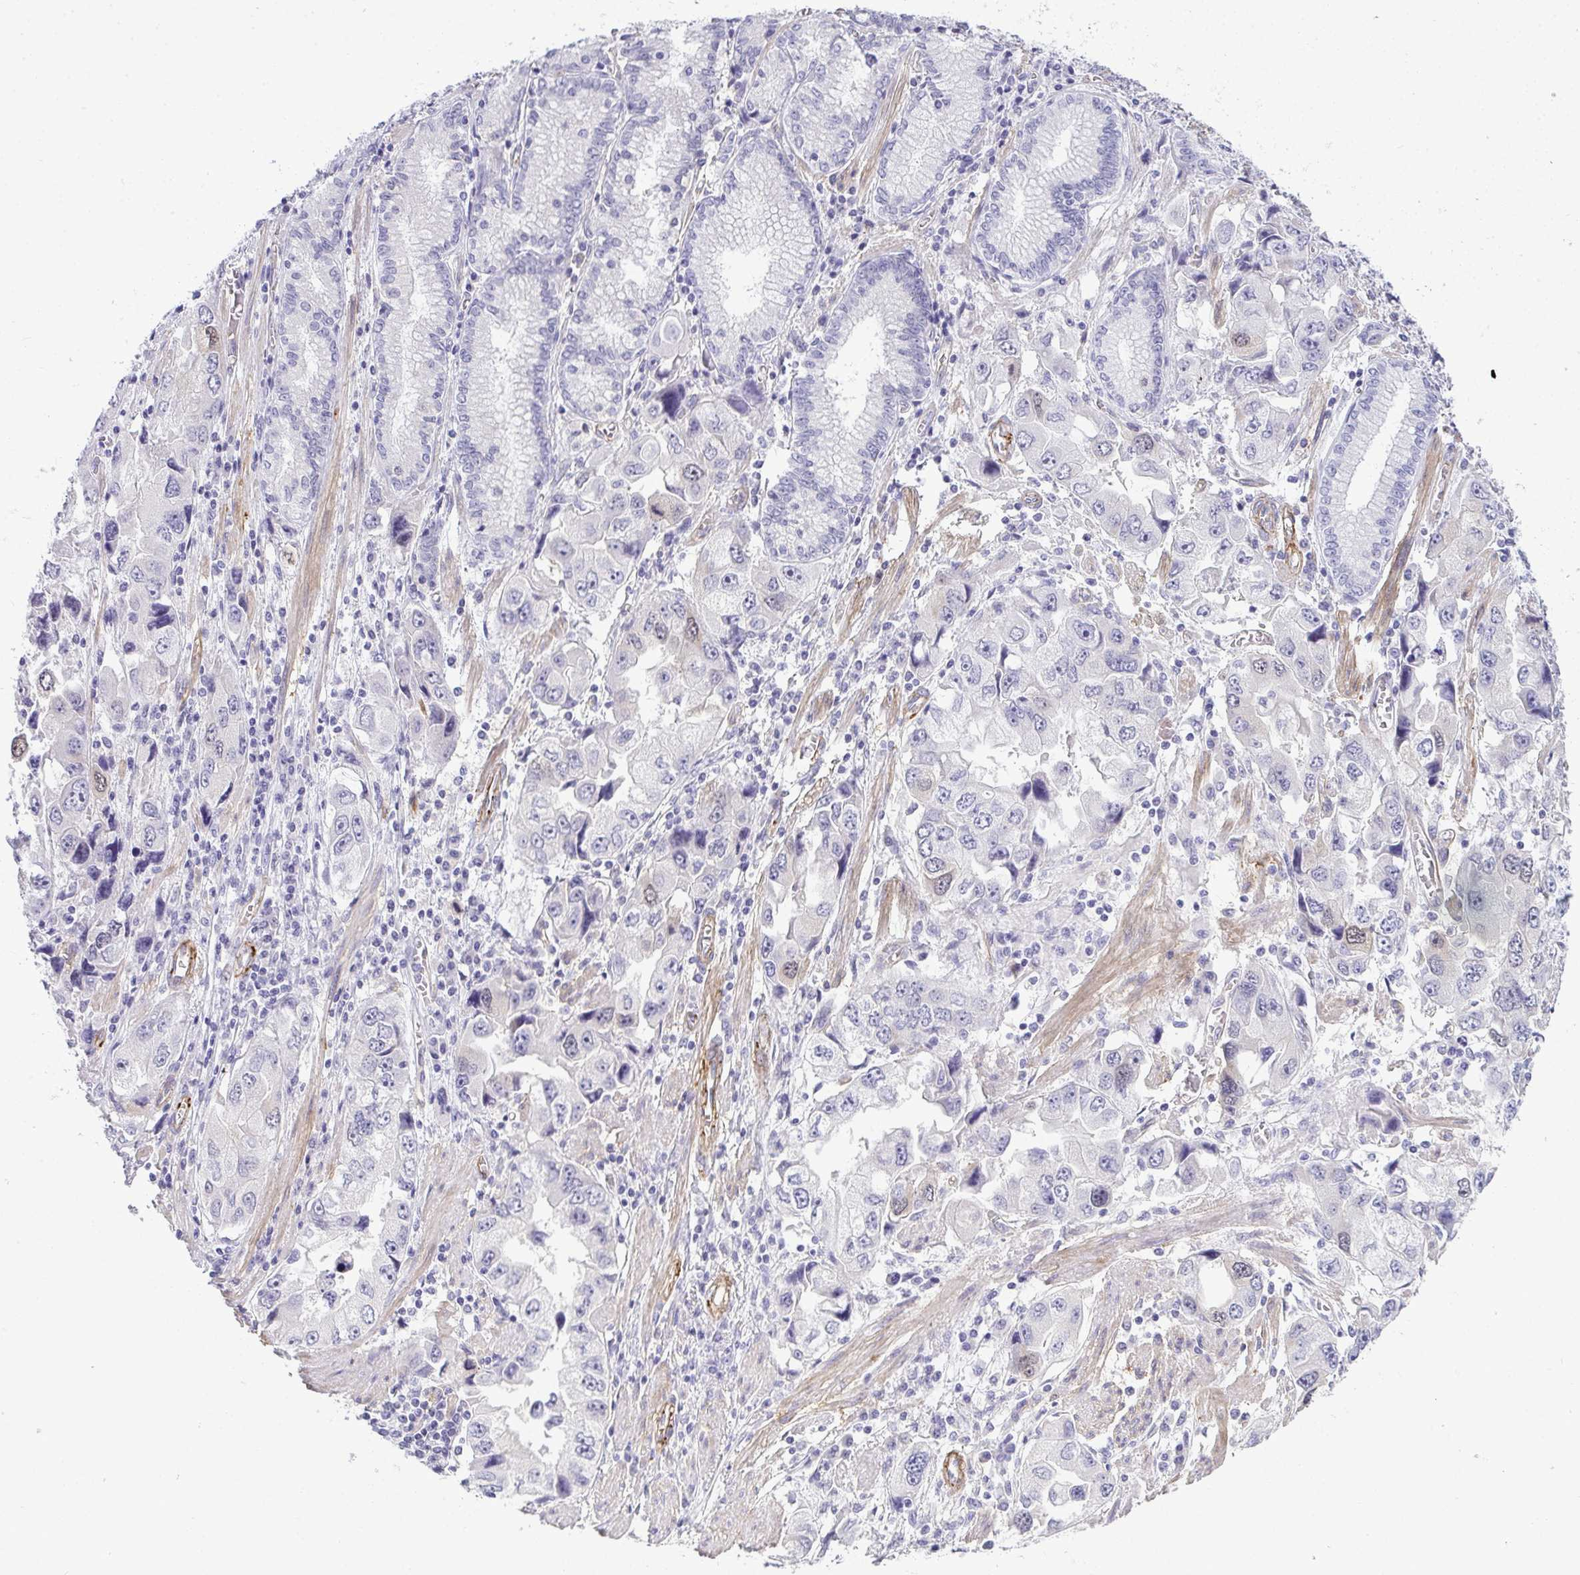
{"staining": {"intensity": "negative", "quantity": "none", "location": "none"}, "tissue": "stomach cancer", "cell_type": "Tumor cells", "image_type": "cancer", "snomed": [{"axis": "morphology", "description": "Adenocarcinoma, NOS"}, {"axis": "topography", "description": "Stomach, lower"}], "caption": "A high-resolution image shows immunohistochemistry staining of adenocarcinoma (stomach), which displays no significant expression in tumor cells.", "gene": "UBE2S", "patient": {"sex": "female", "age": 93}}